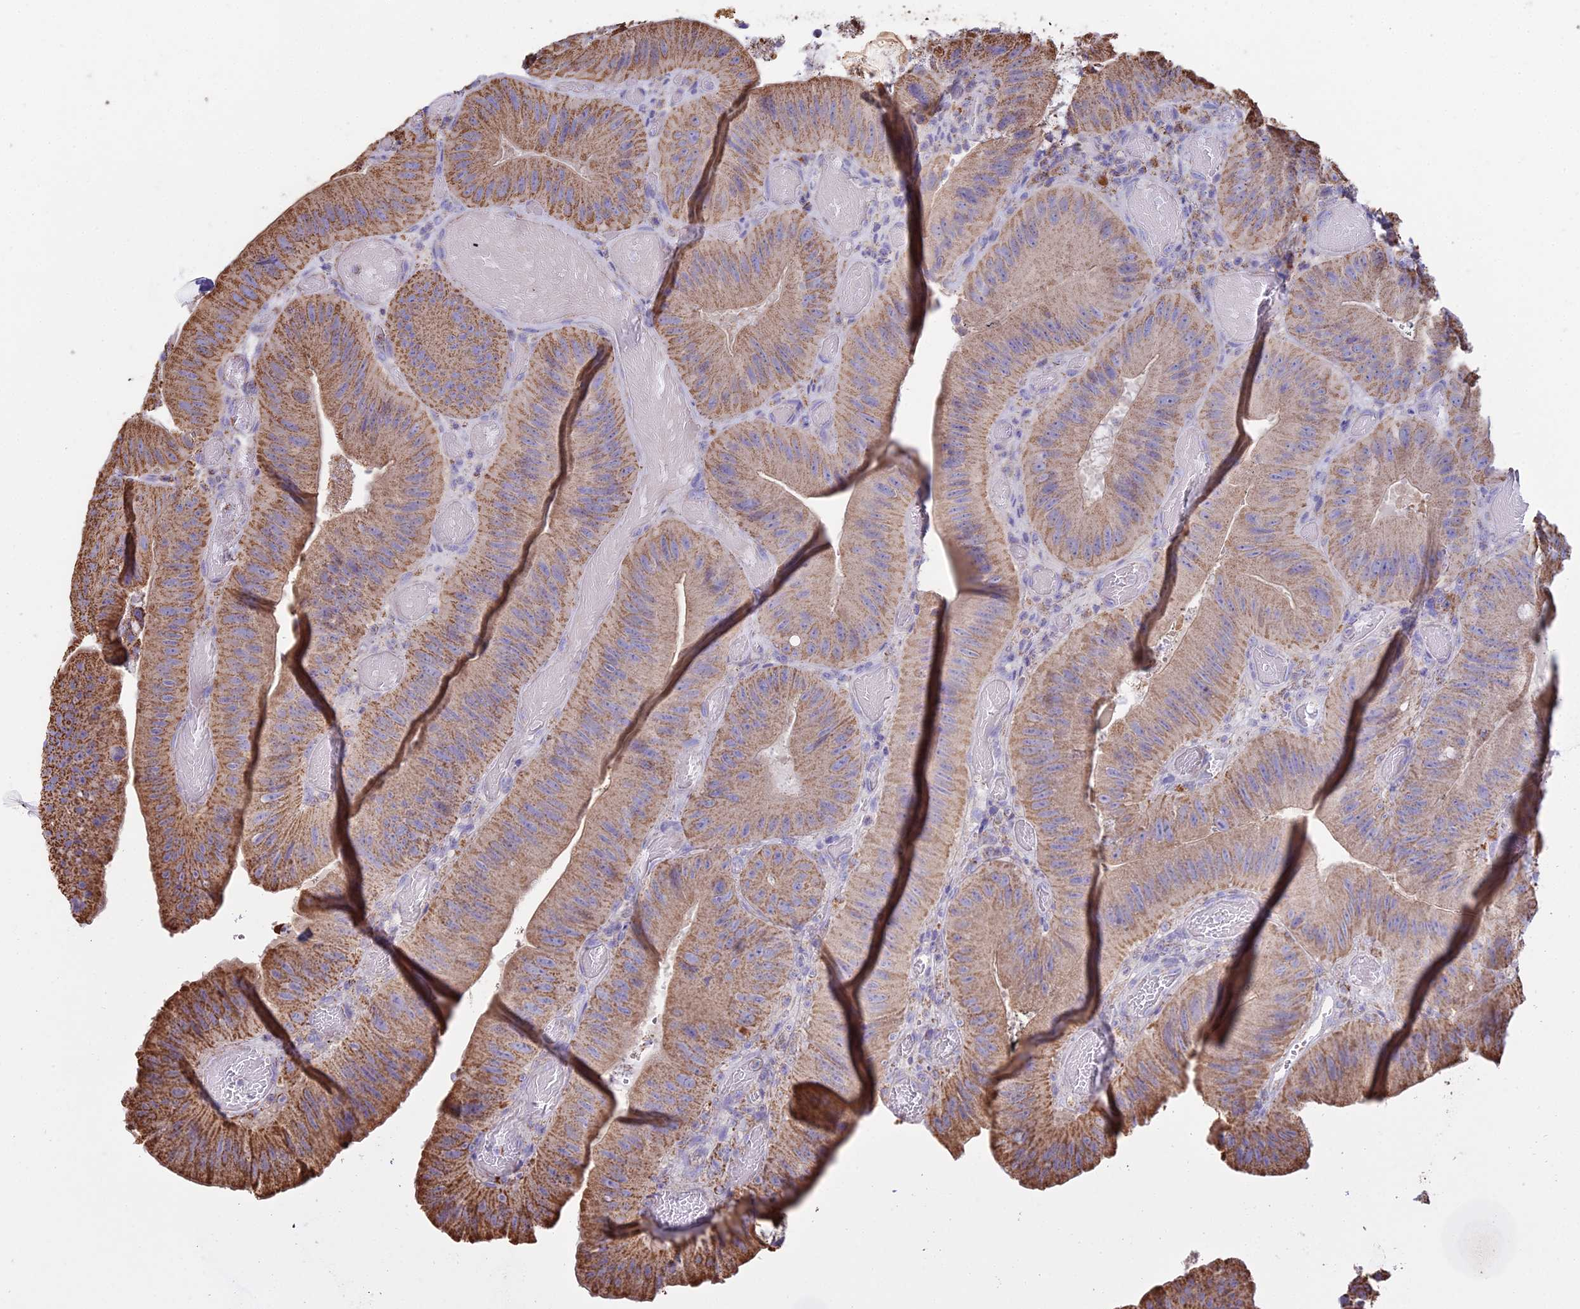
{"staining": {"intensity": "moderate", "quantity": ">75%", "location": "cytoplasmic/membranous"}, "tissue": "colorectal cancer", "cell_type": "Tumor cells", "image_type": "cancer", "snomed": [{"axis": "morphology", "description": "Adenocarcinoma, NOS"}, {"axis": "topography", "description": "Colon"}], "caption": "Colorectal adenocarcinoma stained with a protein marker shows moderate staining in tumor cells.", "gene": "OR2W3", "patient": {"sex": "female", "age": 43}}